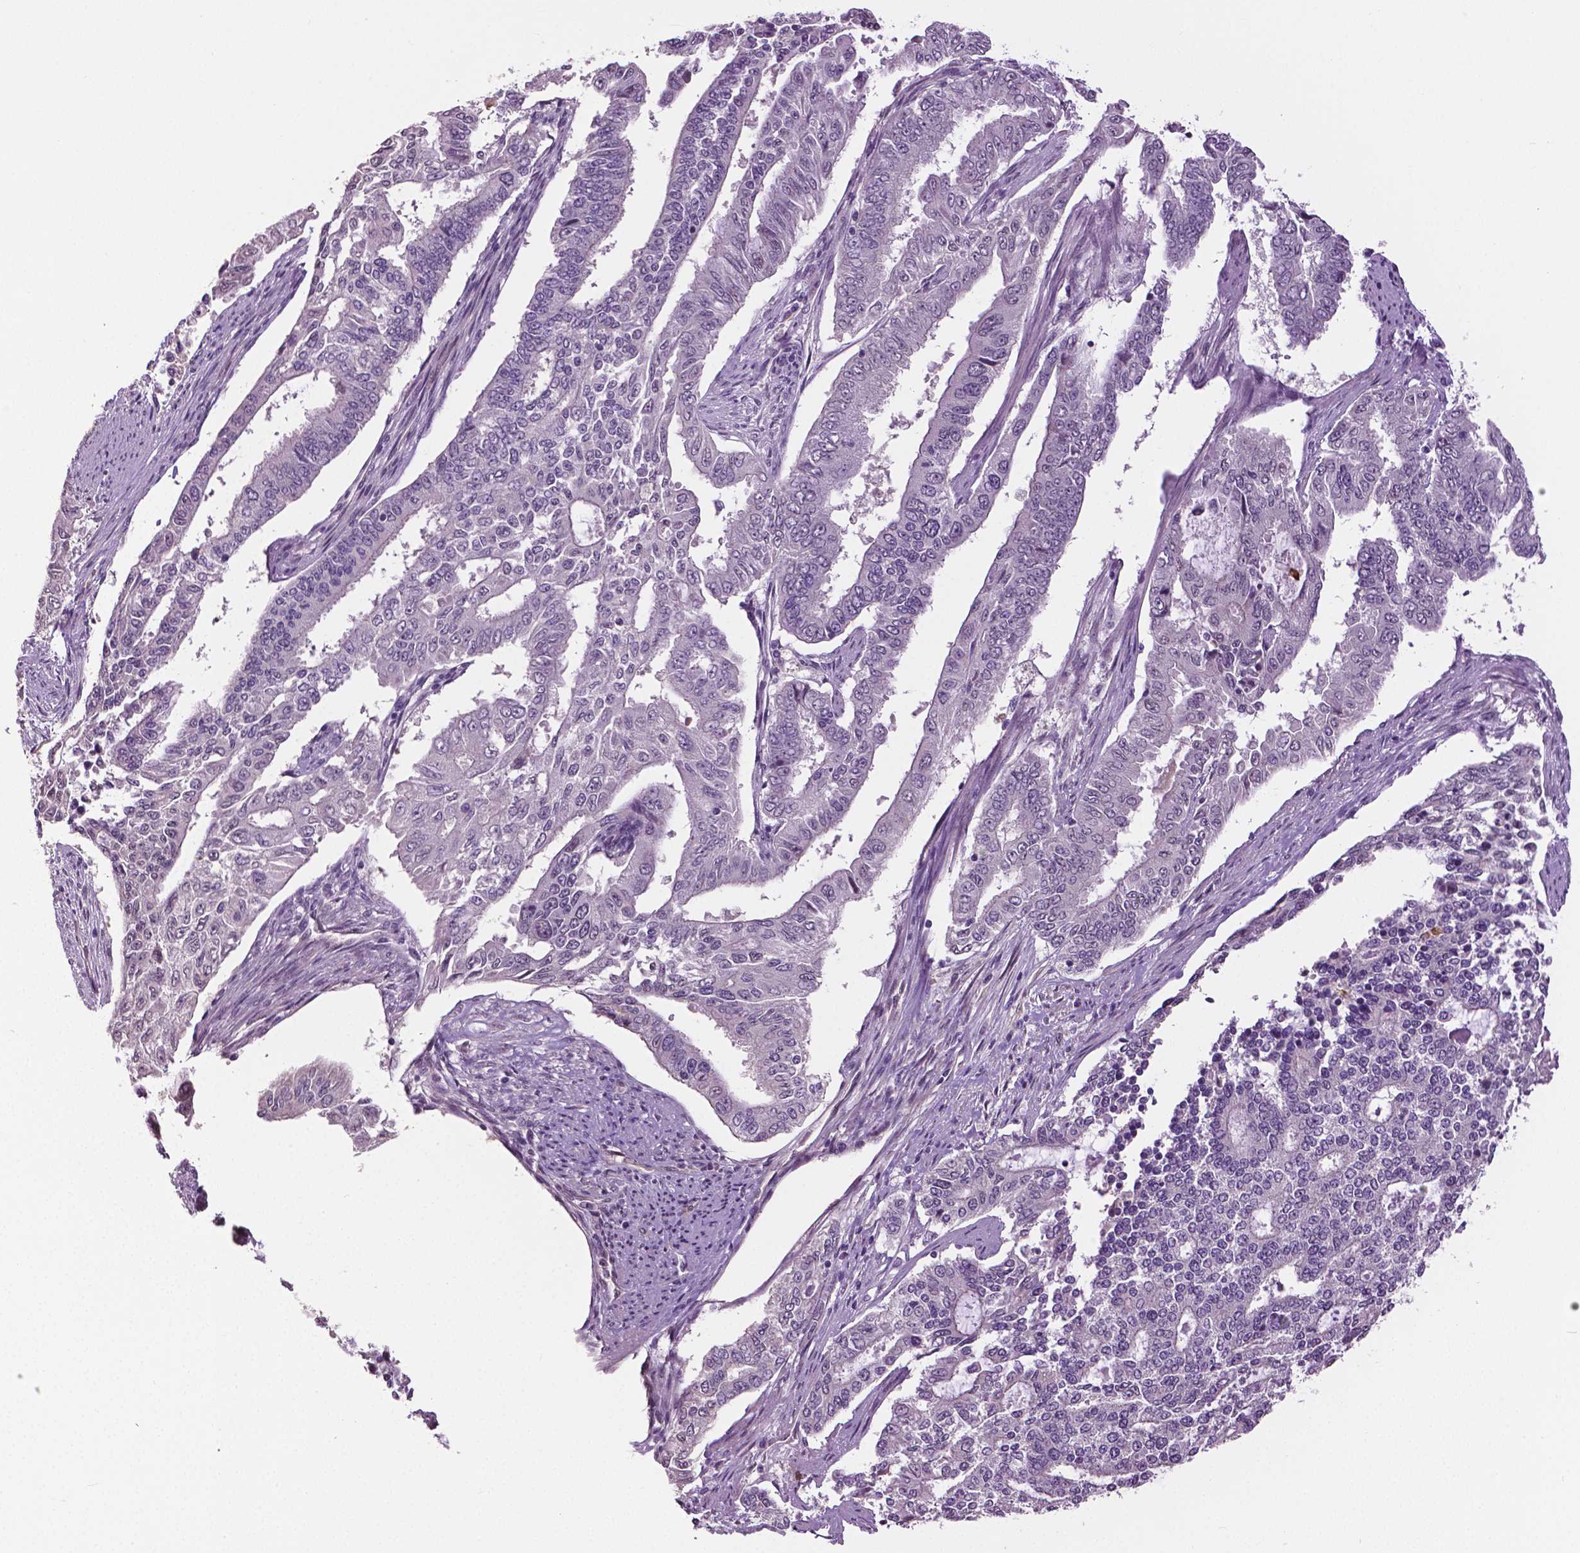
{"staining": {"intensity": "negative", "quantity": "none", "location": "none"}, "tissue": "endometrial cancer", "cell_type": "Tumor cells", "image_type": "cancer", "snomed": [{"axis": "morphology", "description": "Adenocarcinoma, NOS"}, {"axis": "topography", "description": "Uterus"}], "caption": "A photomicrograph of human adenocarcinoma (endometrial) is negative for staining in tumor cells. (DAB (3,3'-diaminobenzidine) IHC, high magnification).", "gene": "PTPN5", "patient": {"sex": "female", "age": 59}}